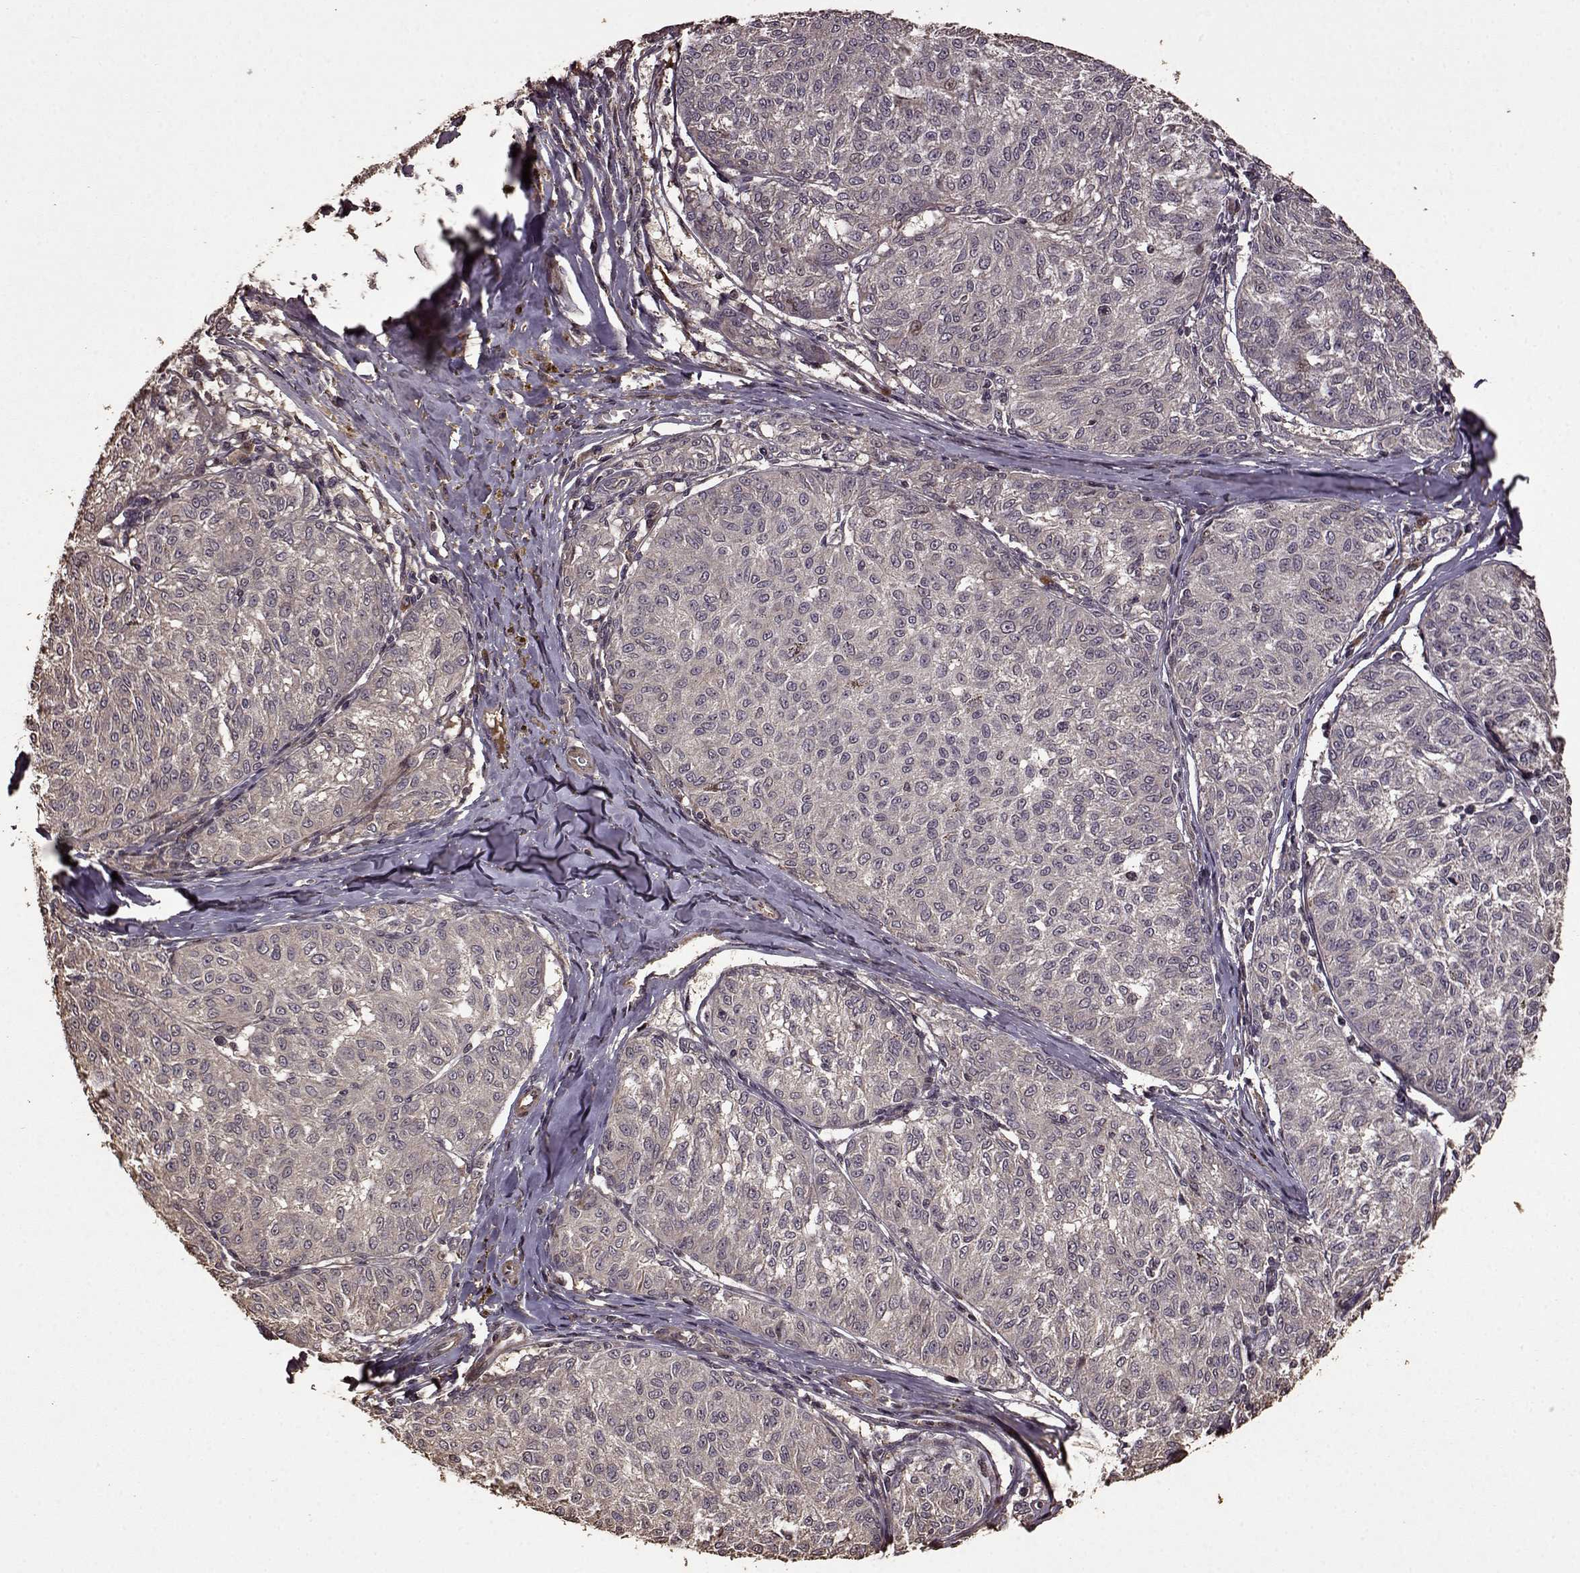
{"staining": {"intensity": "negative", "quantity": "none", "location": "none"}, "tissue": "melanoma", "cell_type": "Tumor cells", "image_type": "cancer", "snomed": [{"axis": "morphology", "description": "Malignant melanoma, NOS"}, {"axis": "topography", "description": "Skin"}], "caption": "Micrograph shows no protein expression in tumor cells of malignant melanoma tissue.", "gene": "FBXW11", "patient": {"sex": "female", "age": 72}}